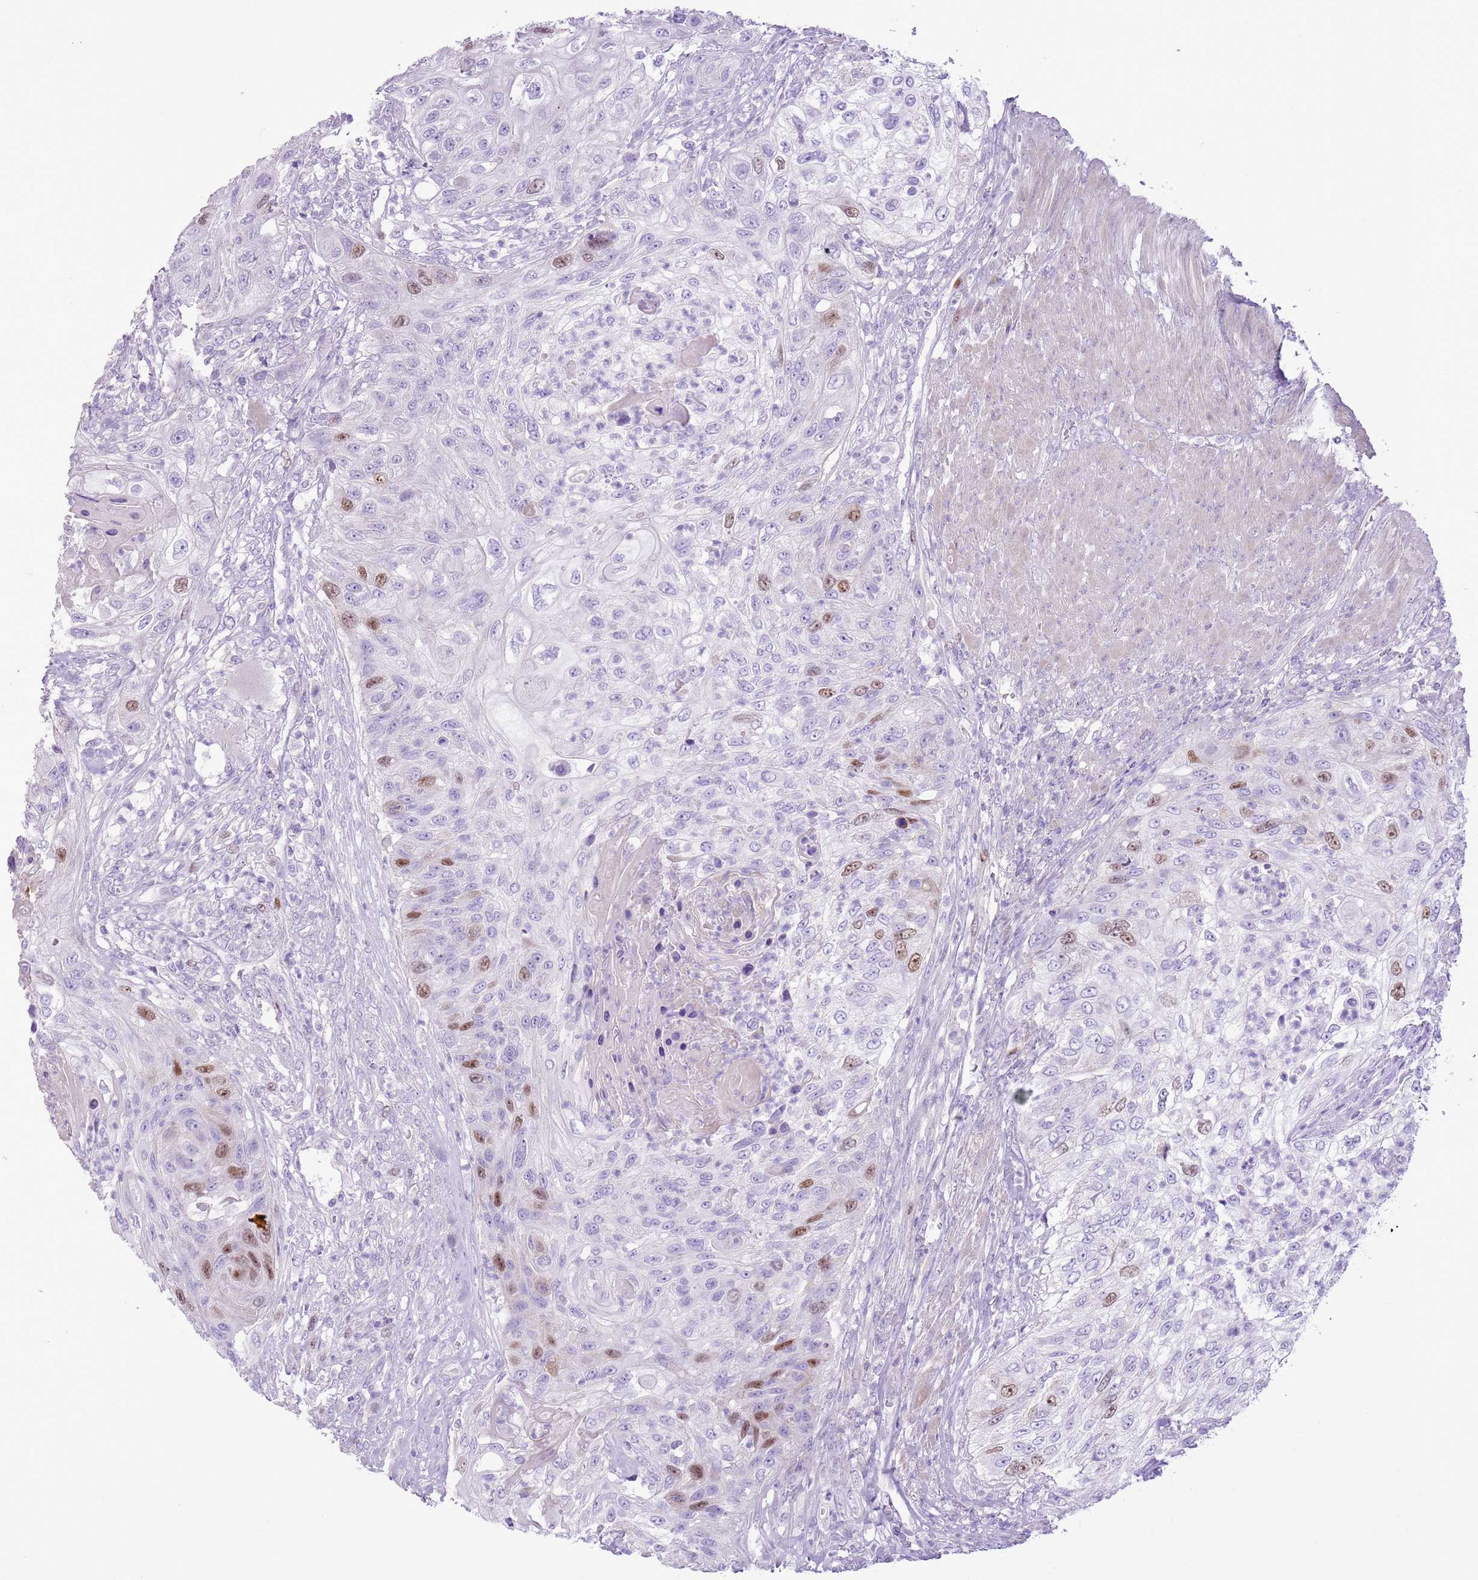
{"staining": {"intensity": "moderate", "quantity": "<25%", "location": "nuclear"}, "tissue": "urothelial cancer", "cell_type": "Tumor cells", "image_type": "cancer", "snomed": [{"axis": "morphology", "description": "Urothelial carcinoma, High grade"}, {"axis": "topography", "description": "Urinary bladder"}], "caption": "Tumor cells display low levels of moderate nuclear expression in about <25% of cells in human urothelial cancer.", "gene": "GMNN", "patient": {"sex": "female", "age": 60}}